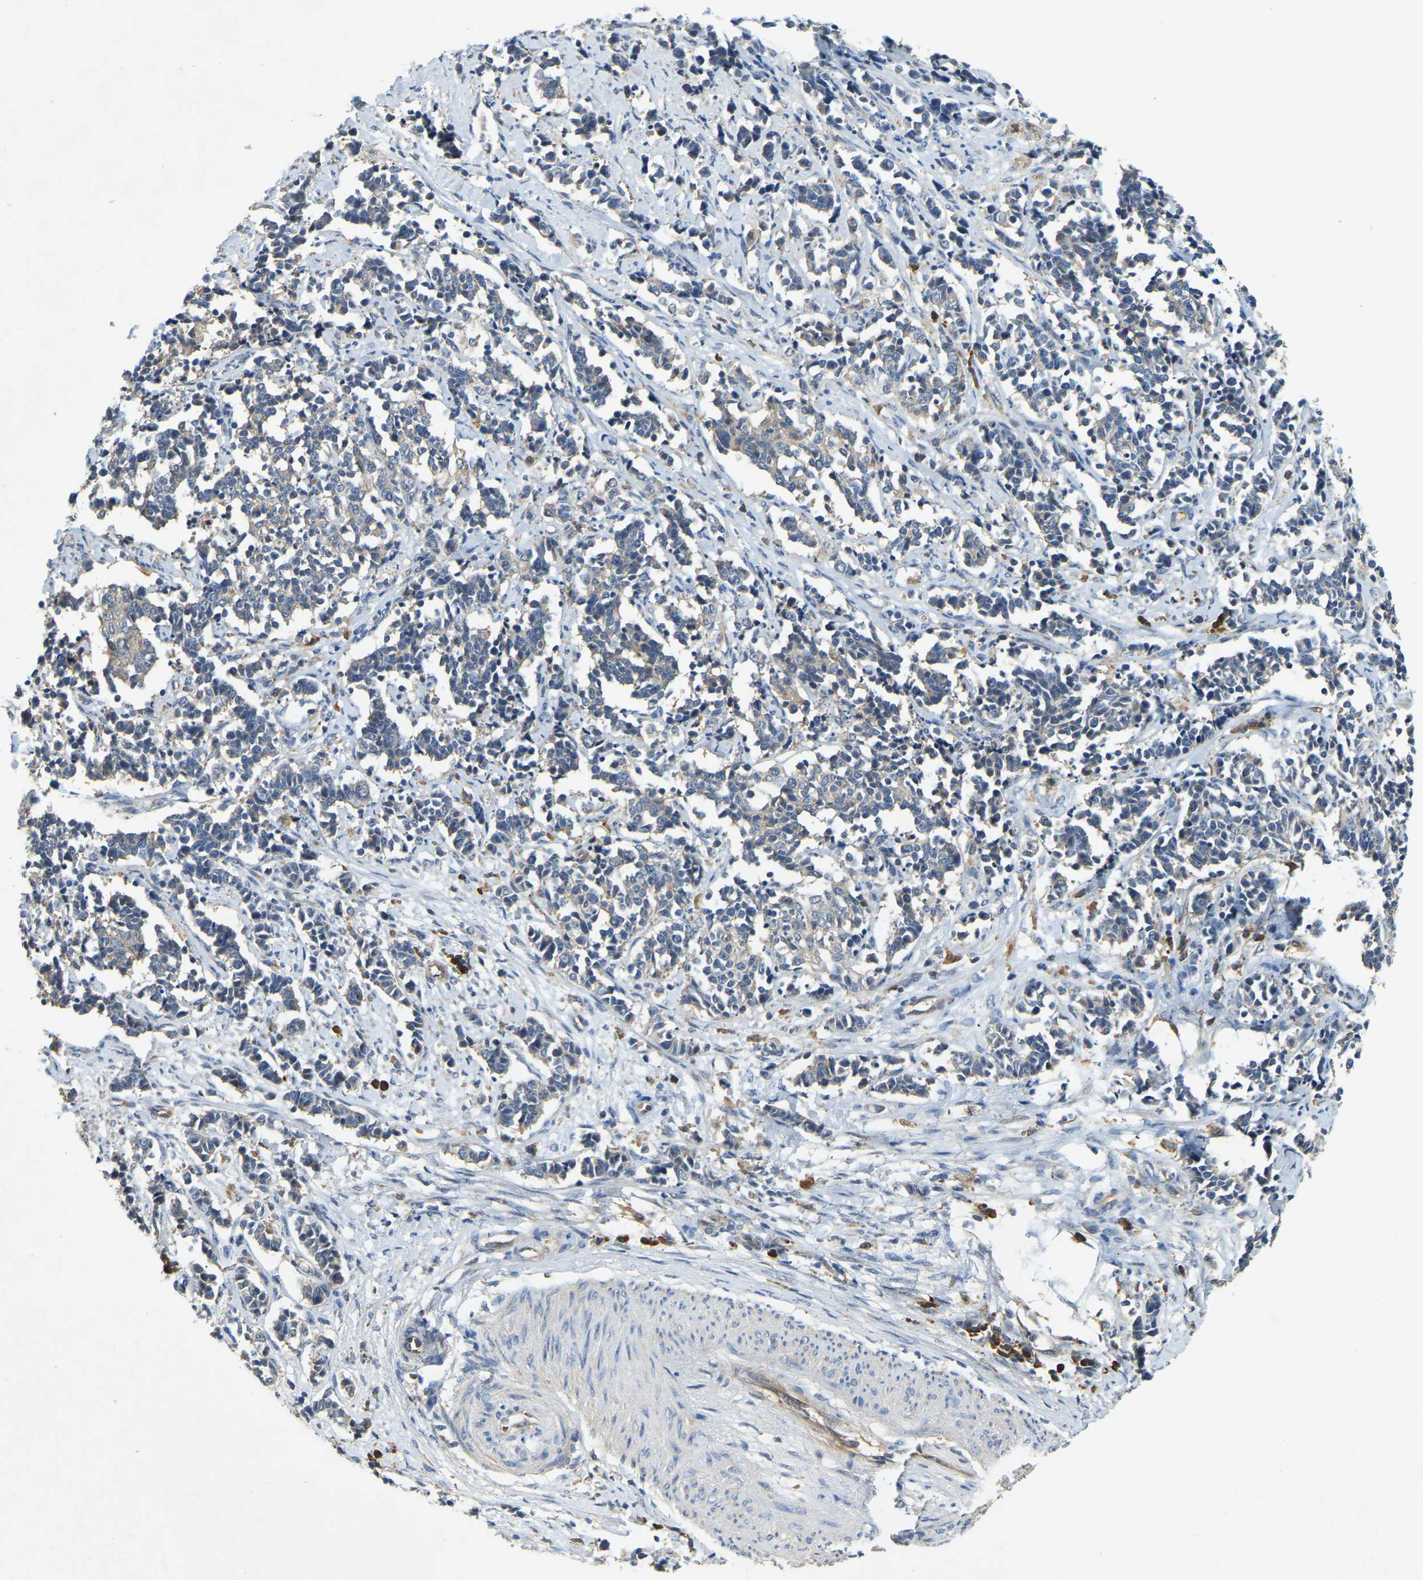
{"staining": {"intensity": "weak", "quantity": "25%-75%", "location": "cytoplasmic/membranous"}, "tissue": "cervical cancer", "cell_type": "Tumor cells", "image_type": "cancer", "snomed": [{"axis": "morphology", "description": "Normal tissue, NOS"}, {"axis": "morphology", "description": "Squamous cell carcinoma, NOS"}, {"axis": "topography", "description": "Cervix"}], "caption": "Cervical cancer (squamous cell carcinoma) stained for a protein (brown) shows weak cytoplasmic/membranous positive expression in approximately 25%-75% of tumor cells.", "gene": "CFLAR", "patient": {"sex": "female", "age": 35}}